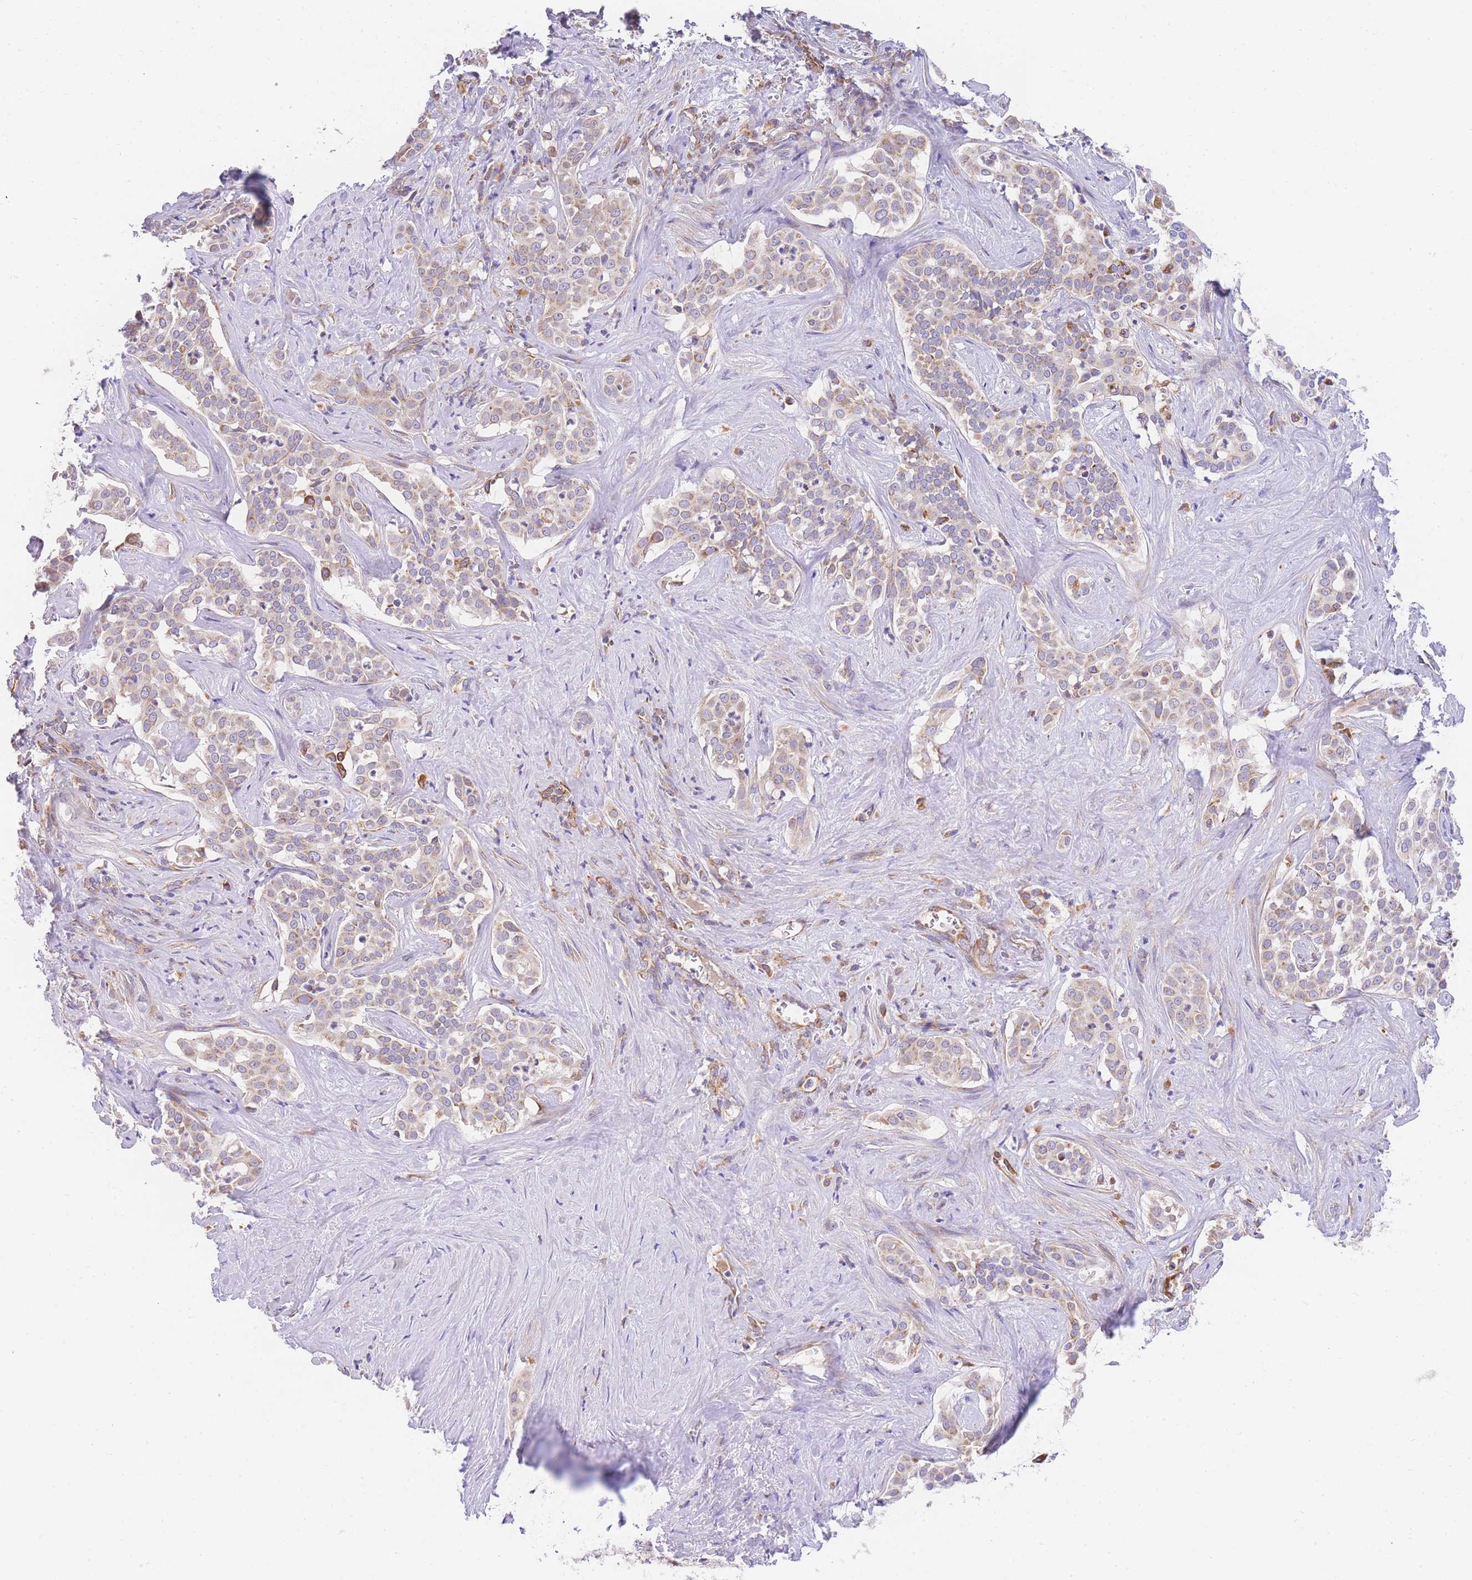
{"staining": {"intensity": "weak", "quantity": "<25%", "location": "cytoplasmic/membranous"}, "tissue": "liver cancer", "cell_type": "Tumor cells", "image_type": "cancer", "snomed": [{"axis": "morphology", "description": "Cholangiocarcinoma"}, {"axis": "topography", "description": "Liver"}], "caption": "Immunohistochemistry (IHC) histopathology image of neoplastic tissue: human cholangiocarcinoma (liver) stained with DAB shows no significant protein positivity in tumor cells.", "gene": "MTRES1", "patient": {"sex": "male", "age": 67}}